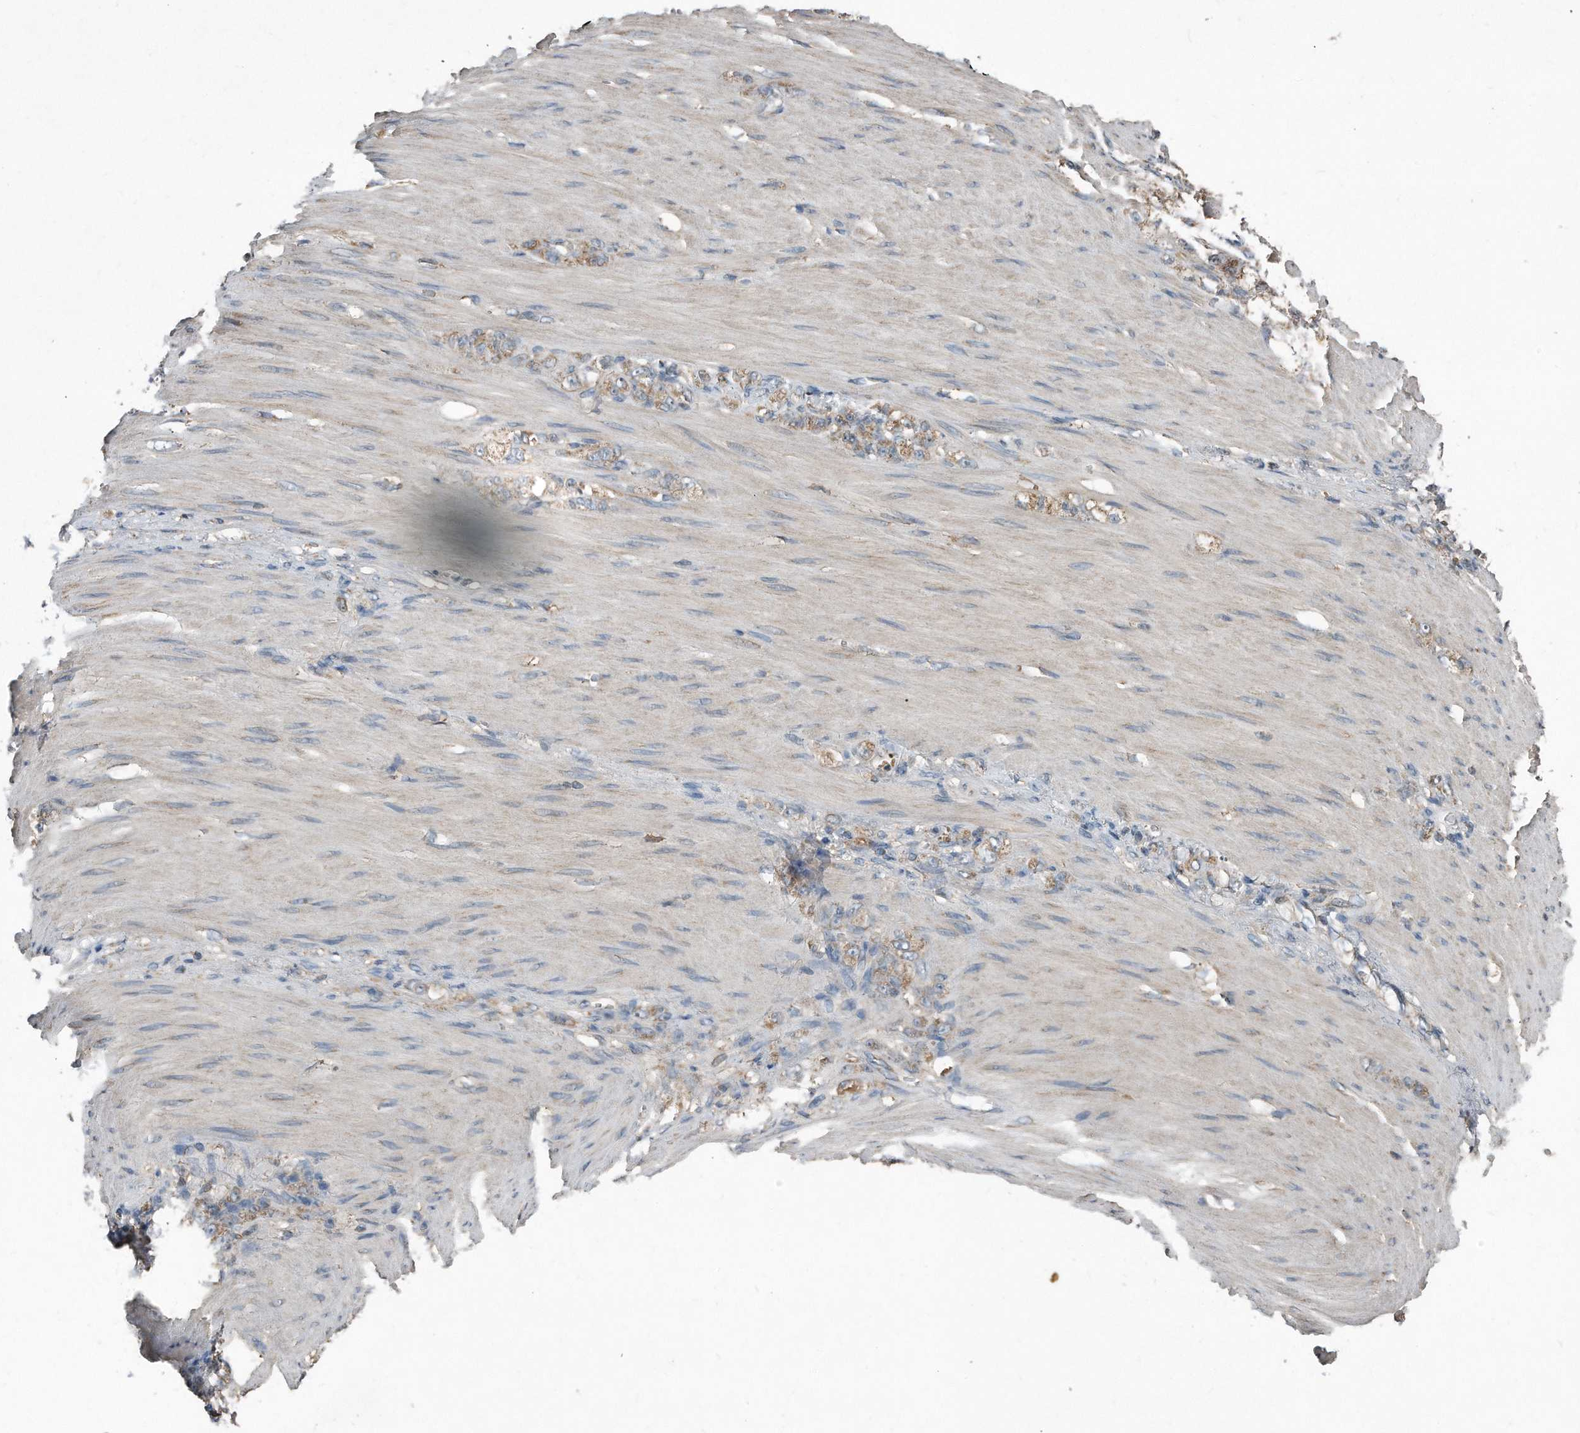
{"staining": {"intensity": "weak", "quantity": ">75%", "location": "cytoplasmic/membranous"}, "tissue": "stomach cancer", "cell_type": "Tumor cells", "image_type": "cancer", "snomed": [{"axis": "morphology", "description": "Normal tissue, NOS"}, {"axis": "morphology", "description": "Adenocarcinoma, NOS"}, {"axis": "topography", "description": "Stomach"}], "caption": "Human adenocarcinoma (stomach) stained with a protein marker reveals weak staining in tumor cells.", "gene": "SDHA", "patient": {"sex": "male", "age": 82}}